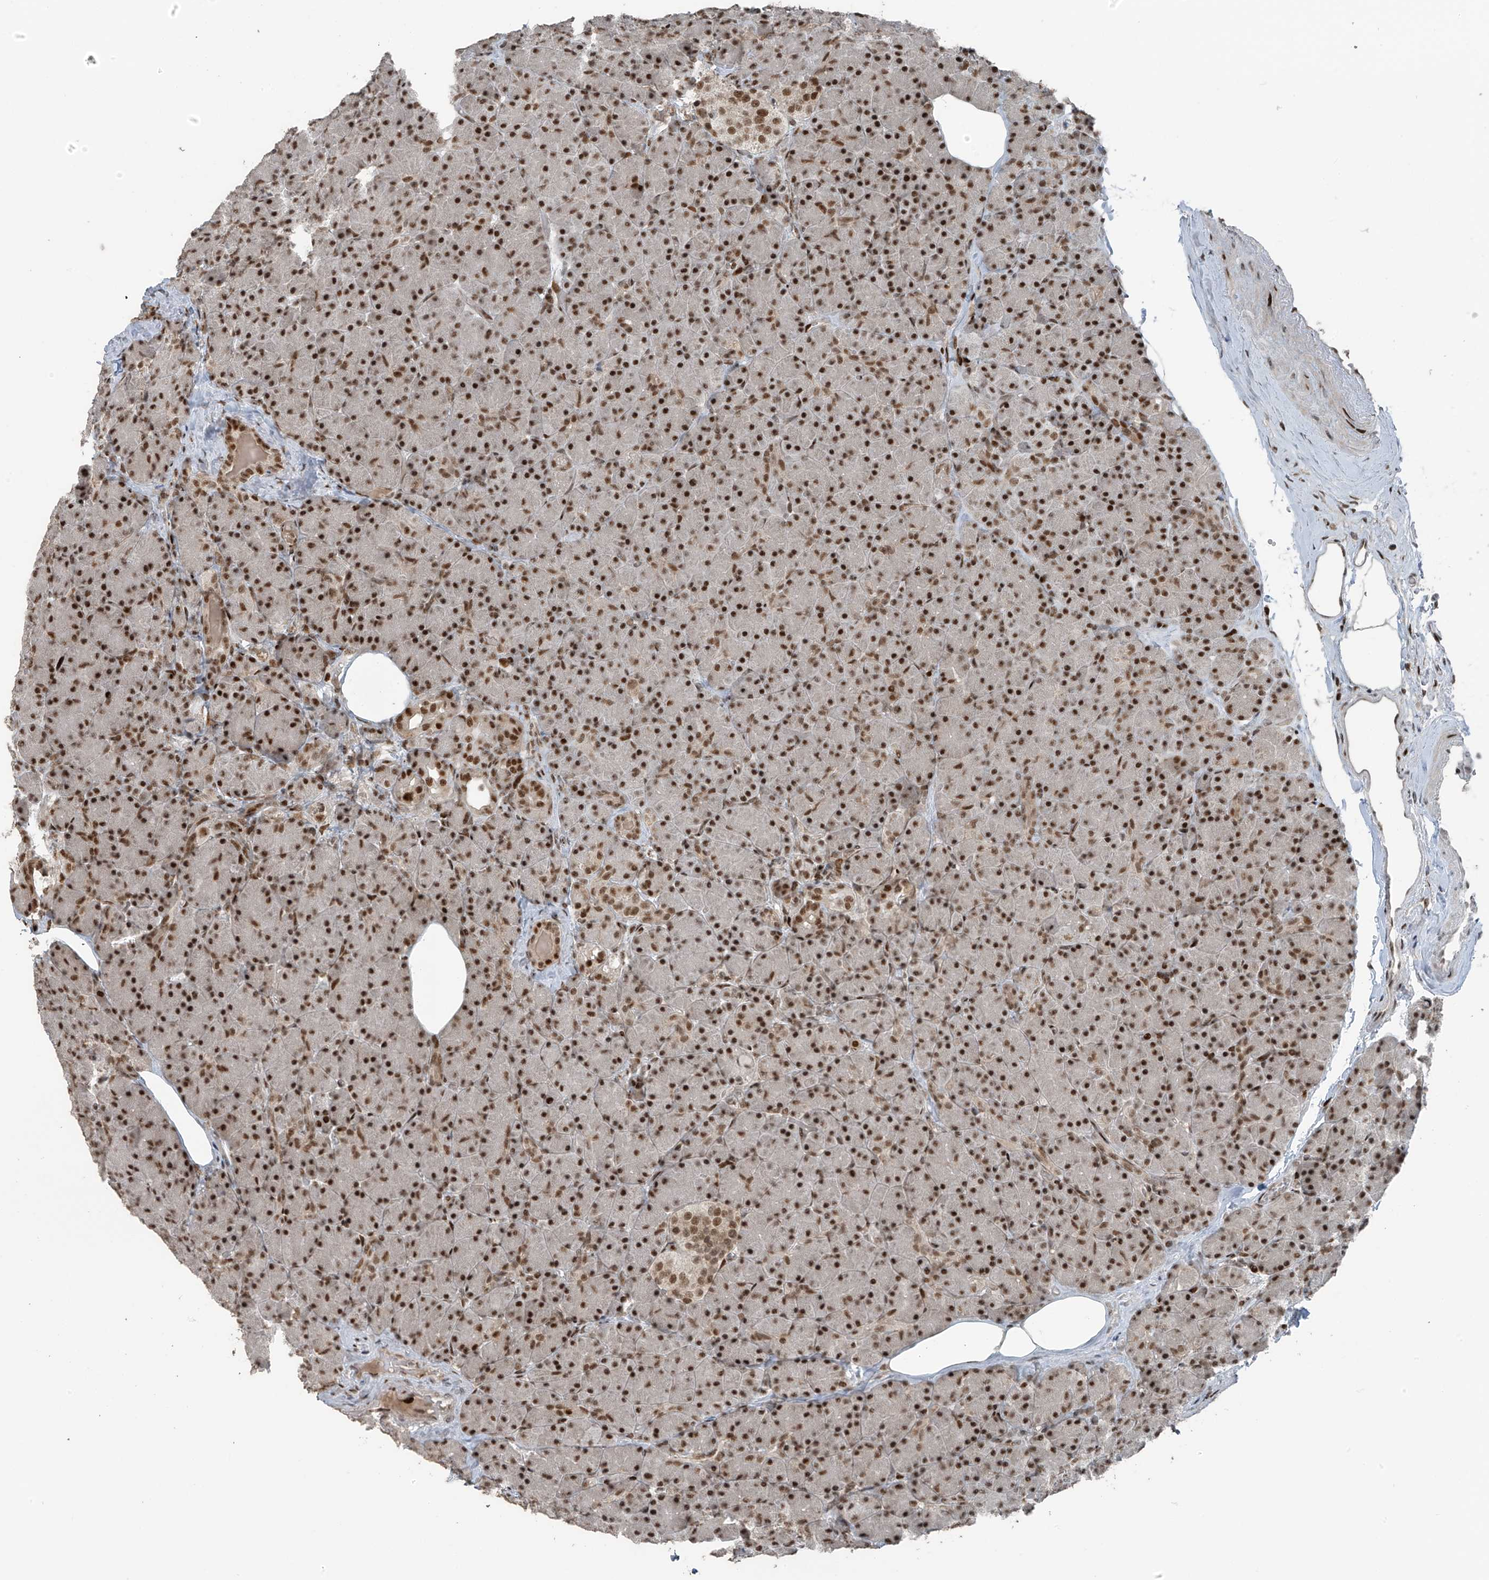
{"staining": {"intensity": "strong", "quantity": ">75%", "location": "nuclear"}, "tissue": "pancreas", "cell_type": "Exocrine glandular cells", "image_type": "normal", "snomed": [{"axis": "morphology", "description": "Normal tissue, NOS"}, {"axis": "topography", "description": "Pancreas"}], "caption": "The image shows a brown stain indicating the presence of a protein in the nuclear of exocrine glandular cells in pancreas. (Stains: DAB (3,3'-diaminobenzidine) in brown, nuclei in blue, Microscopy: brightfield microscopy at high magnification).", "gene": "PCNP", "patient": {"sex": "female", "age": 43}}